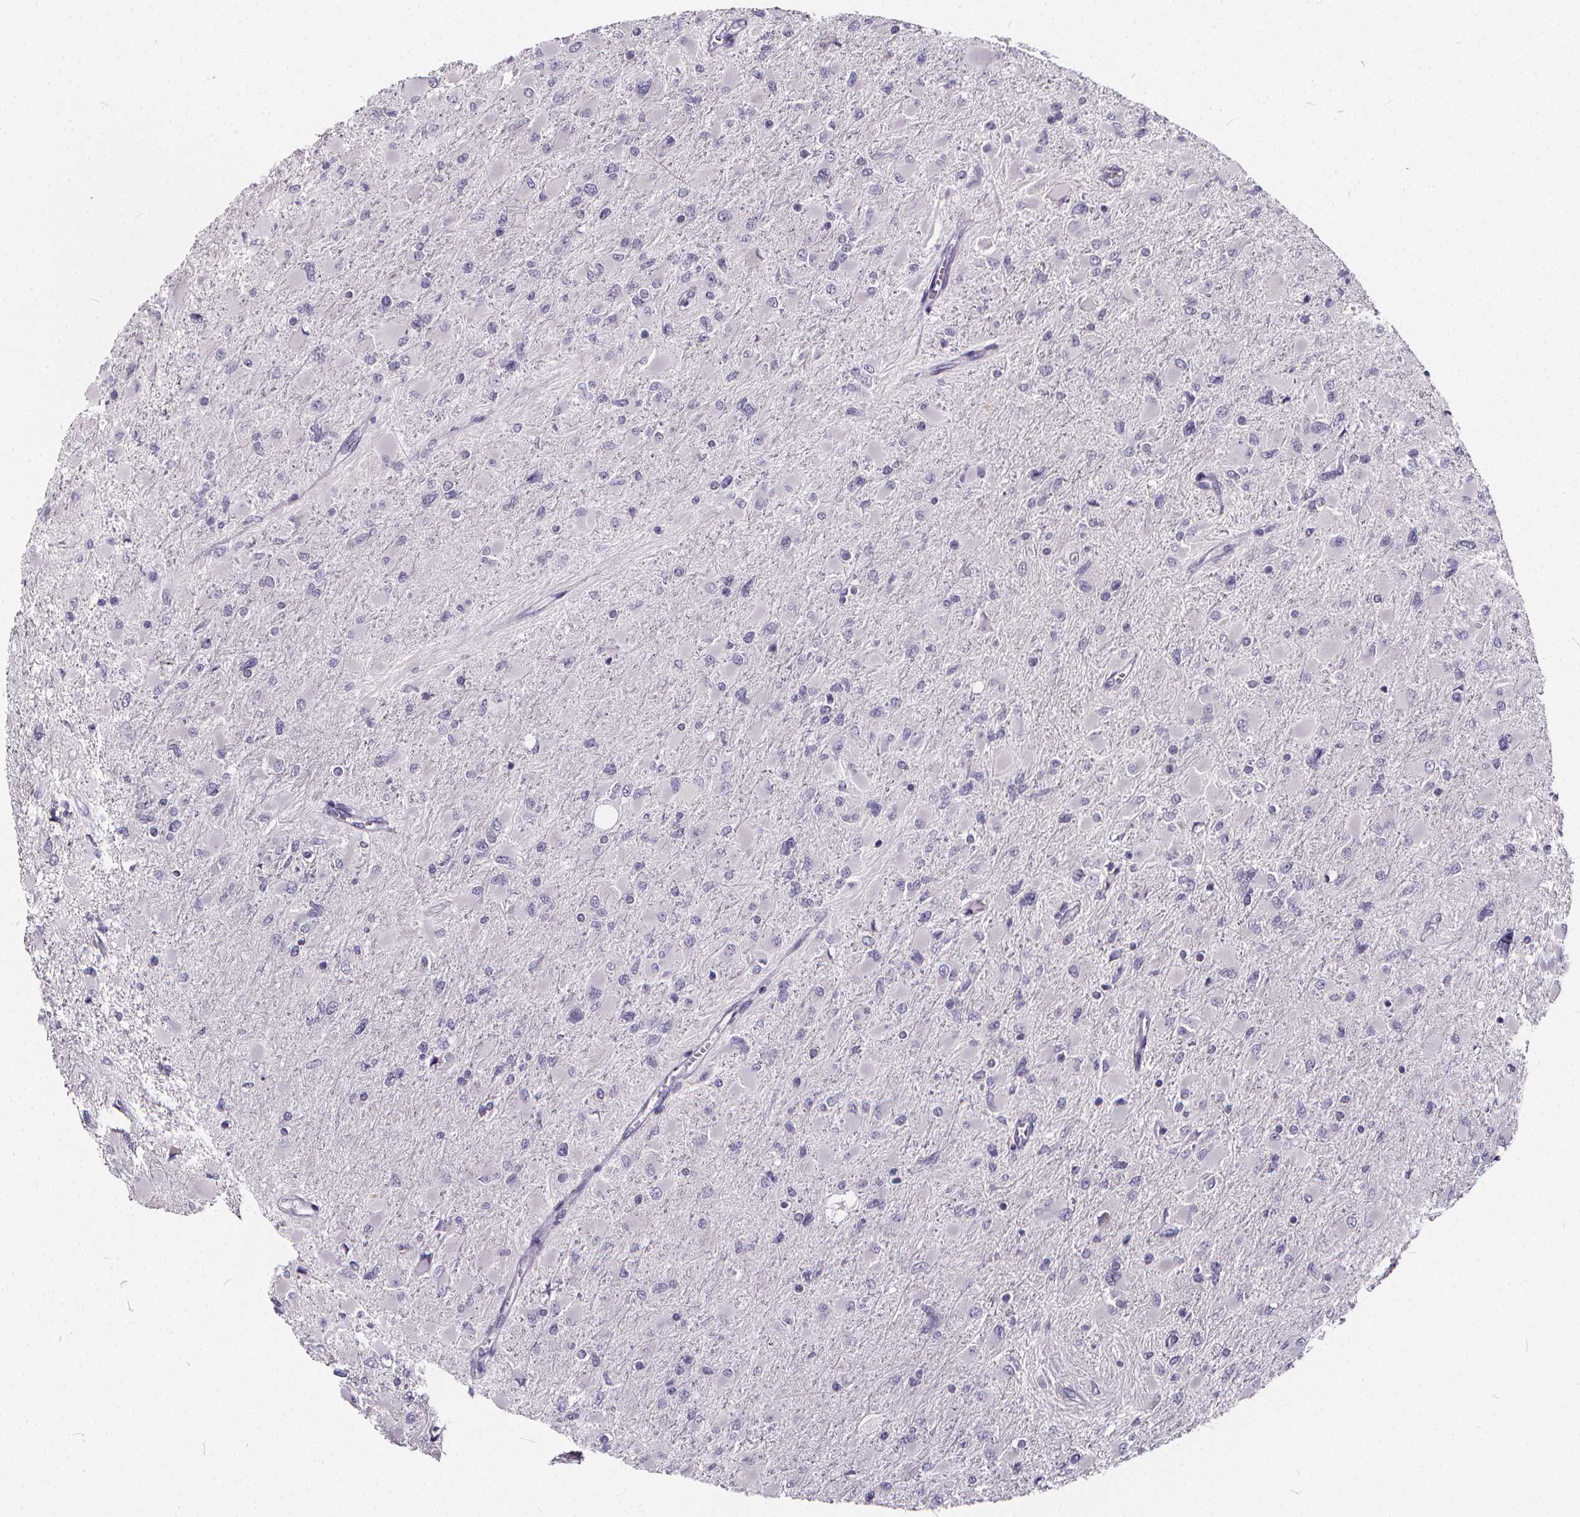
{"staining": {"intensity": "negative", "quantity": "none", "location": "none"}, "tissue": "glioma", "cell_type": "Tumor cells", "image_type": "cancer", "snomed": [{"axis": "morphology", "description": "Glioma, malignant, High grade"}, {"axis": "topography", "description": "Cerebral cortex"}], "caption": "Tumor cells are negative for protein expression in human glioma.", "gene": "SPEF2", "patient": {"sex": "female", "age": 36}}